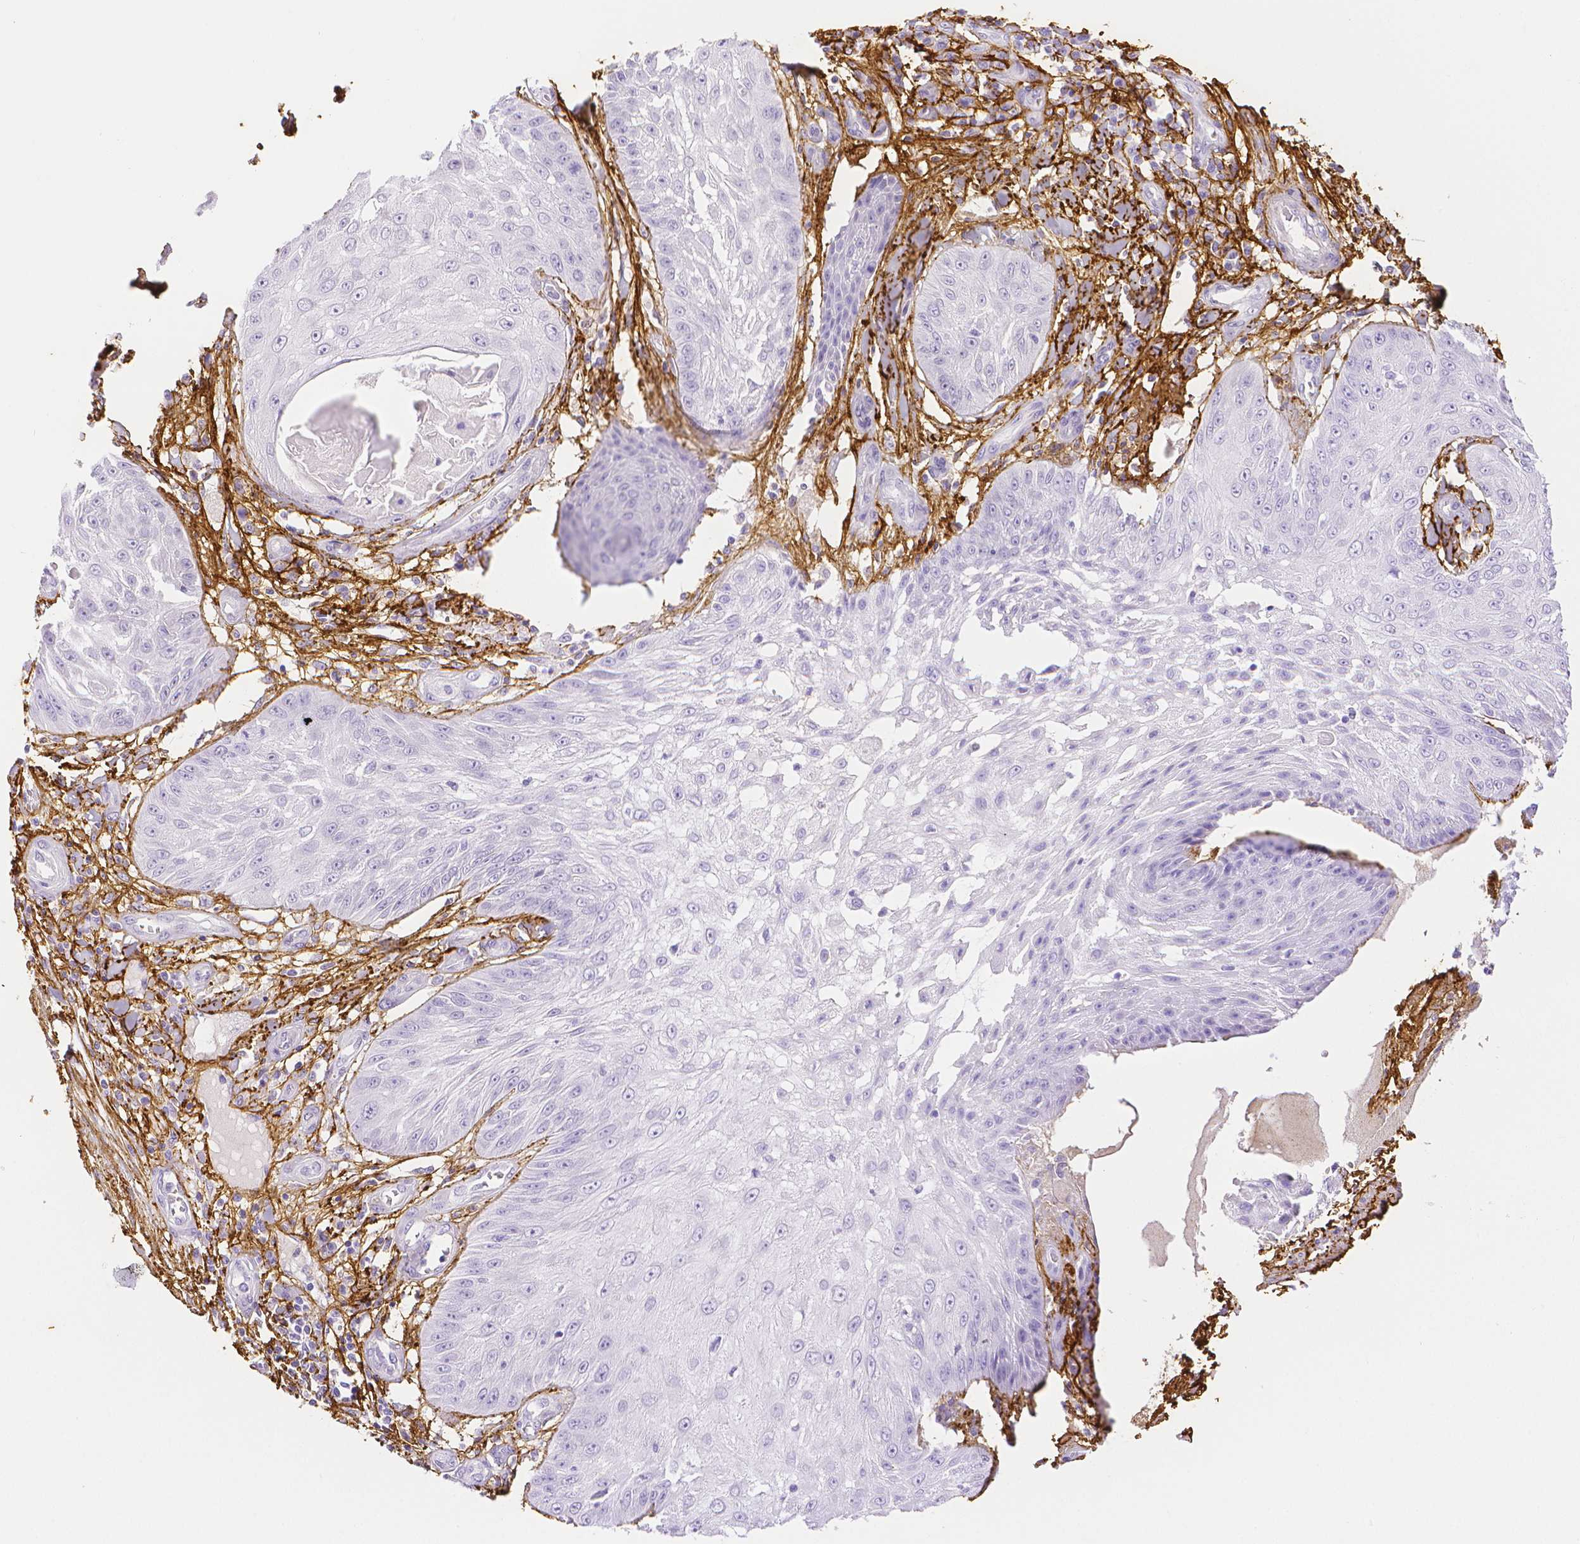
{"staining": {"intensity": "negative", "quantity": "none", "location": "none"}, "tissue": "skin cancer", "cell_type": "Tumor cells", "image_type": "cancer", "snomed": [{"axis": "morphology", "description": "Squamous cell carcinoma, NOS"}, {"axis": "topography", "description": "Skin"}], "caption": "Squamous cell carcinoma (skin) stained for a protein using immunohistochemistry (IHC) shows no positivity tumor cells.", "gene": "FBN1", "patient": {"sex": "male", "age": 70}}